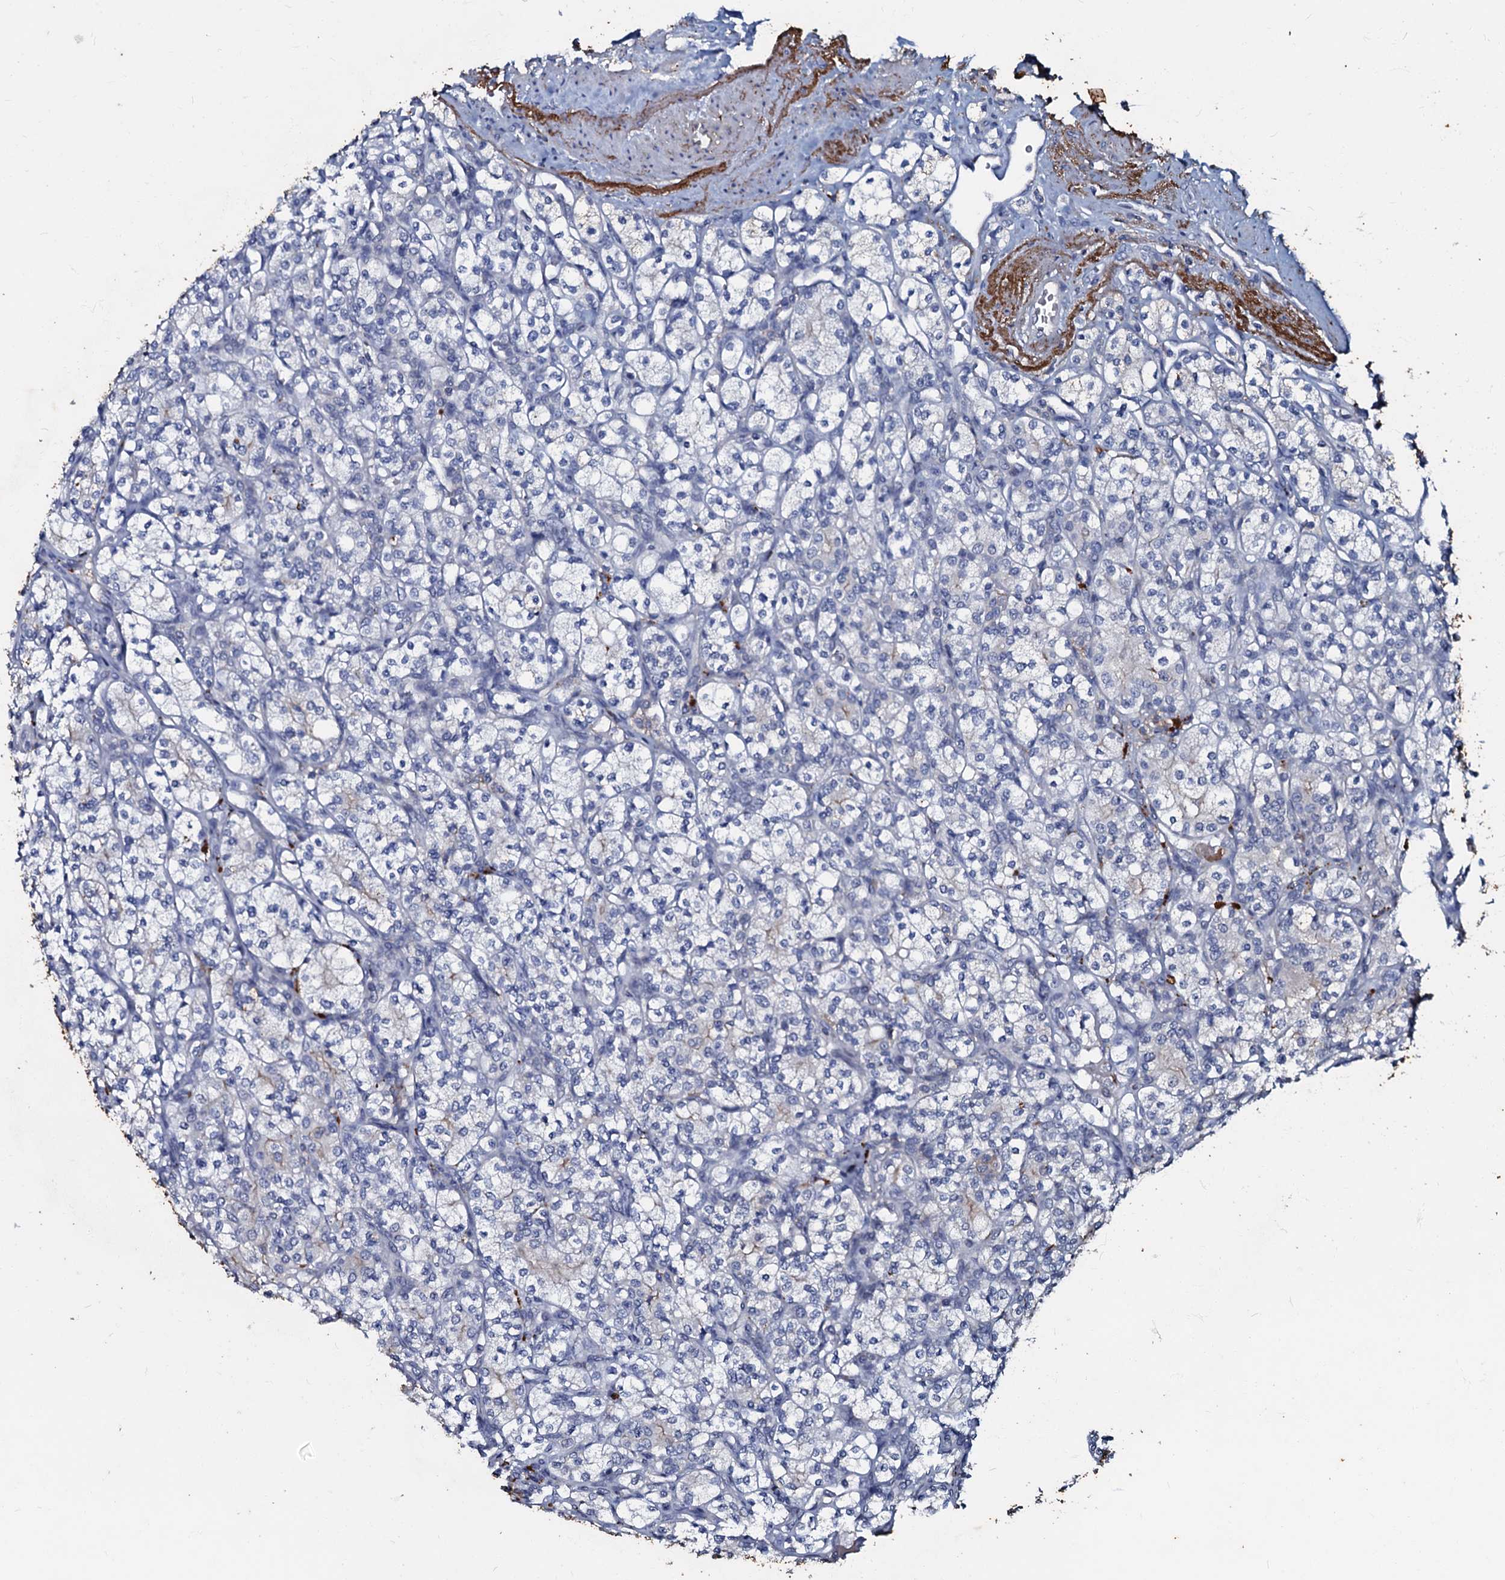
{"staining": {"intensity": "negative", "quantity": "none", "location": "none"}, "tissue": "renal cancer", "cell_type": "Tumor cells", "image_type": "cancer", "snomed": [{"axis": "morphology", "description": "Adenocarcinoma, NOS"}, {"axis": "topography", "description": "Kidney"}], "caption": "A photomicrograph of renal cancer (adenocarcinoma) stained for a protein demonstrates no brown staining in tumor cells. (DAB IHC, high magnification).", "gene": "MANSC4", "patient": {"sex": "male", "age": 77}}